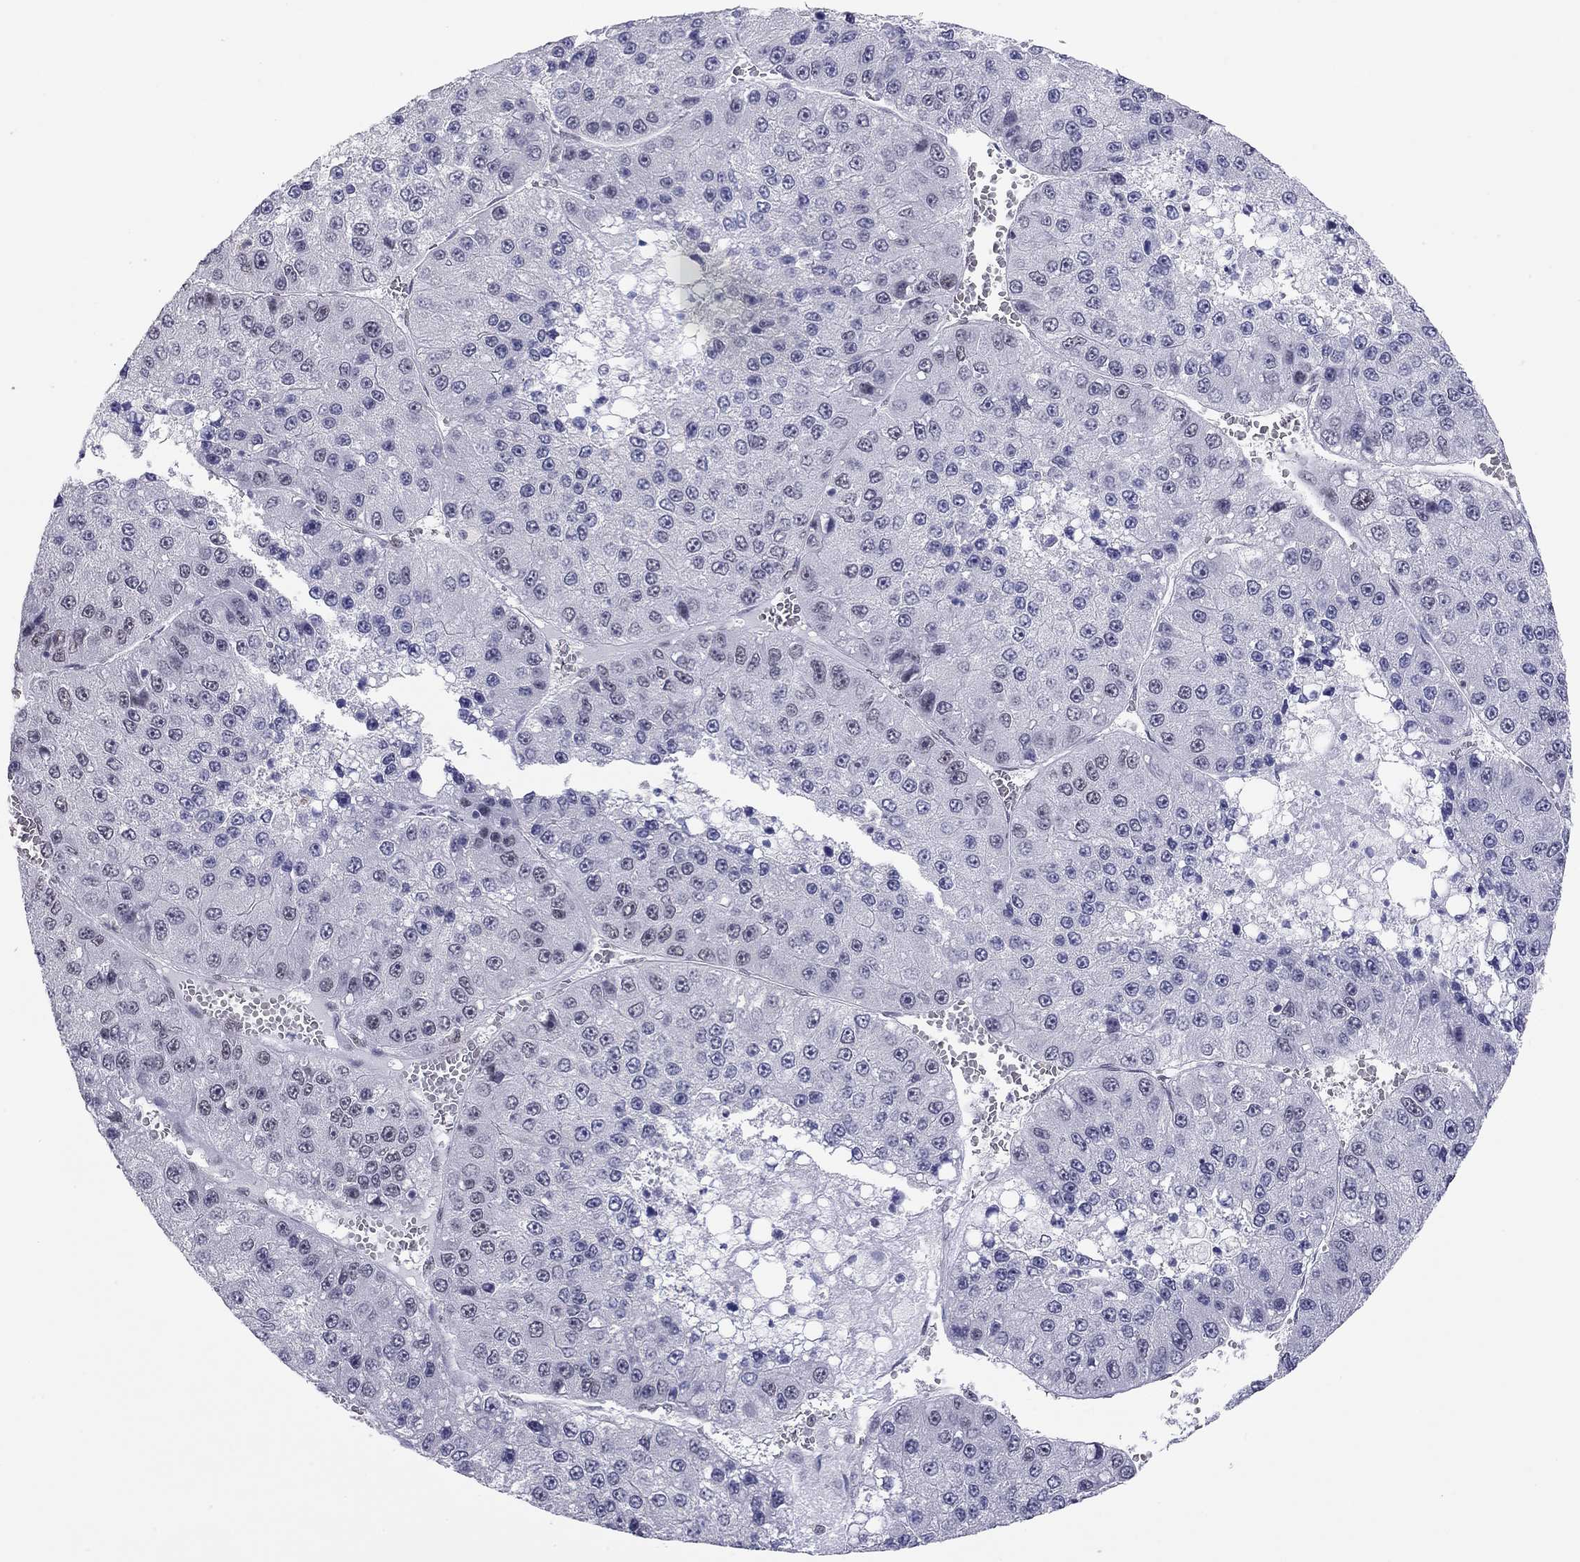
{"staining": {"intensity": "negative", "quantity": "none", "location": "none"}, "tissue": "liver cancer", "cell_type": "Tumor cells", "image_type": "cancer", "snomed": [{"axis": "morphology", "description": "Carcinoma, Hepatocellular, NOS"}, {"axis": "topography", "description": "Liver"}], "caption": "IHC of human liver hepatocellular carcinoma displays no positivity in tumor cells. (DAB immunohistochemistry, high magnification).", "gene": "DOT1L", "patient": {"sex": "female", "age": 73}}